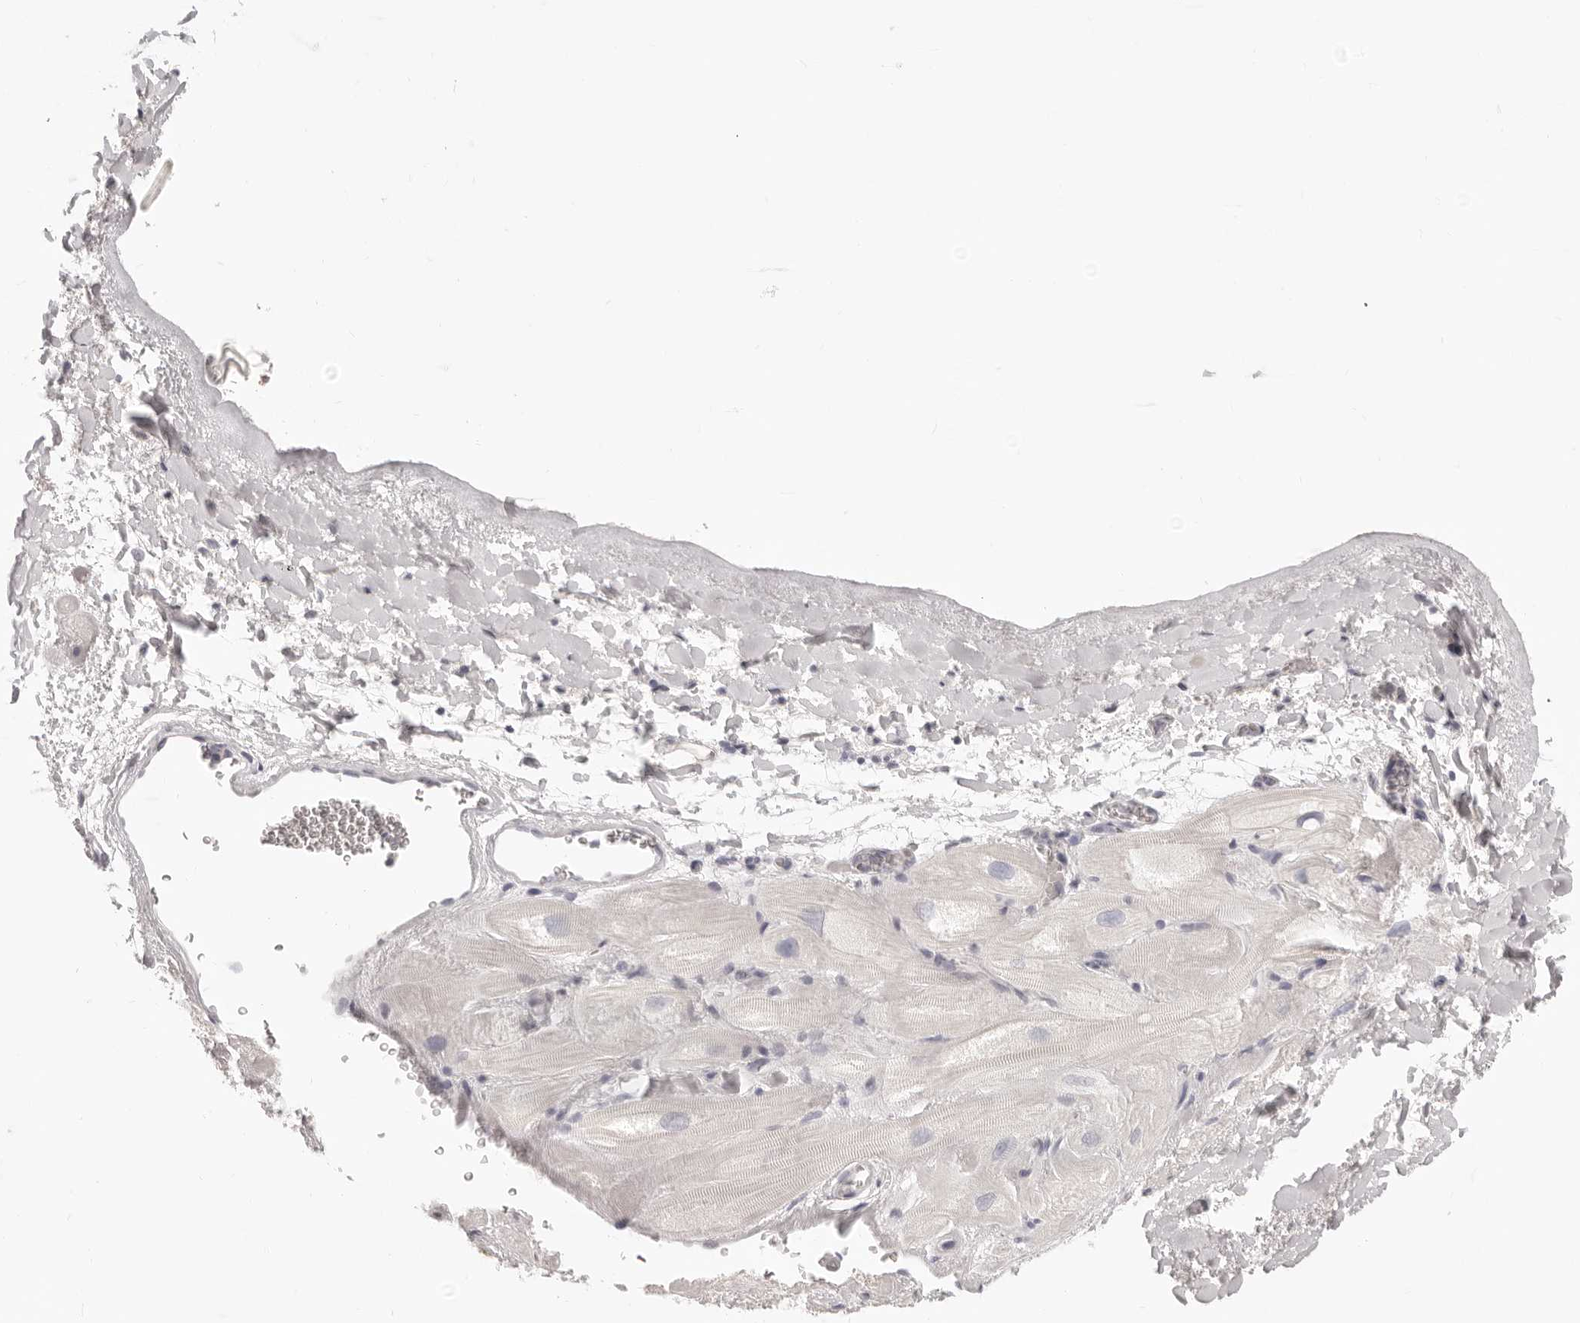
{"staining": {"intensity": "negative", "quantity": "none", "location": "none"}, "tissue": "heart muscle", "cell_type": "Cardiomyocytes", "image_type": "normal", "snomed": [{"axis": "morphology", "description": "Normal tissue, NOS"}, {"axis": "topography", "description": "Heart"}], "caption": "Heart muscle was stained to show a protein in brown. There is no significant staining in cardiomyocytes.", "gene": "FABP1", "patient": {"sex": "male", "age": 49}}